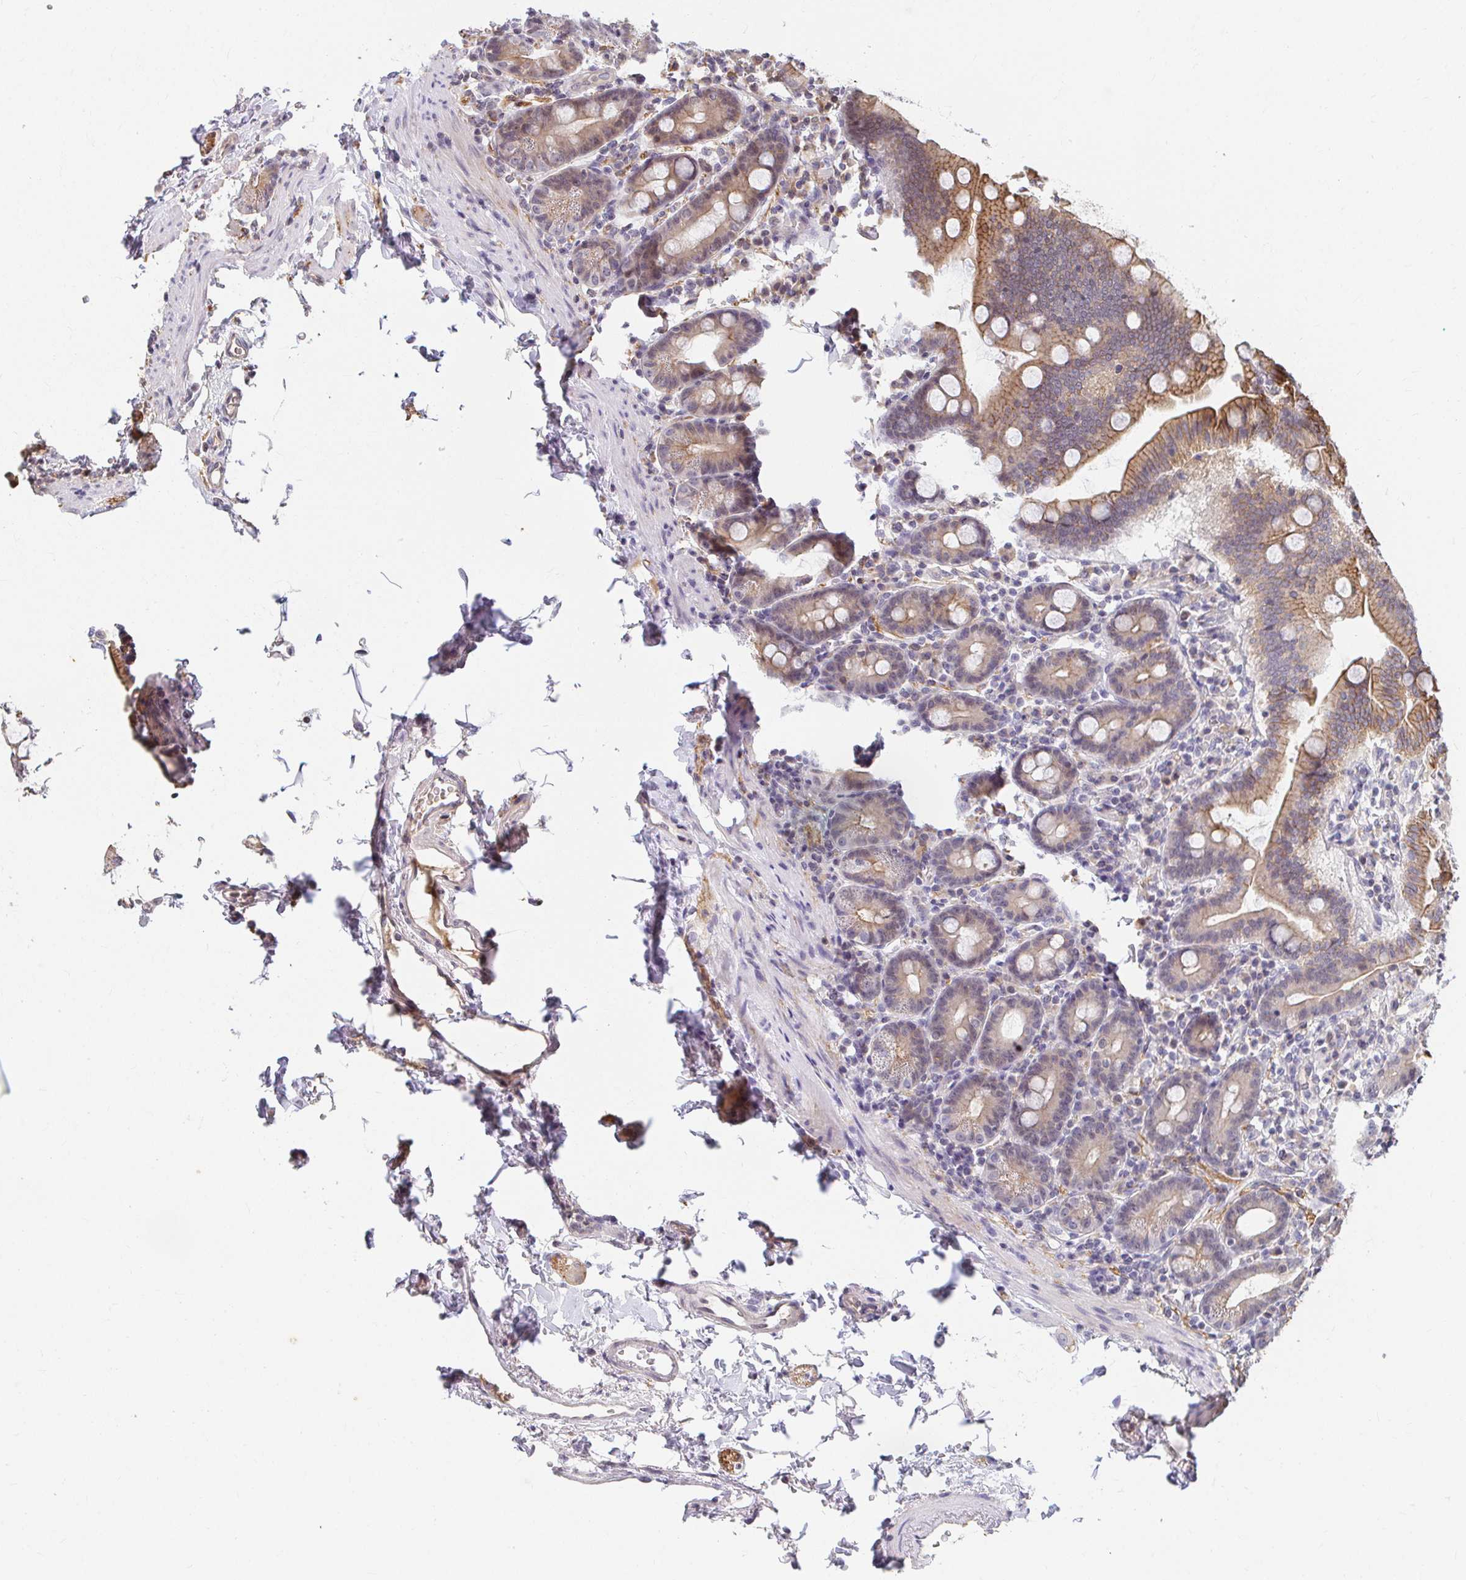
{"staining": {"intensity": "moderate", "quantity": ">75%", "location": "cytoplasmic/membranous"}, "tissue": "duodenum", "cell_type": "Glandular cells", "image_type": "normal", "snomed": [{"axis": "morphology", "description": "Normal tissue, NOS"}, {"axis": "topography", "description": "Pancreas"}, {"axis": "topography", "description": "Duodenum"}], "caption": "A high-resolution micrograph shows IHC staining of benign duodenum, which exhibits moderate cytoplasmic/membranous expression in approximately >75% of glandular cells.", "gene": "ANK3", "patient": {"sex": "male", "age": 59}}